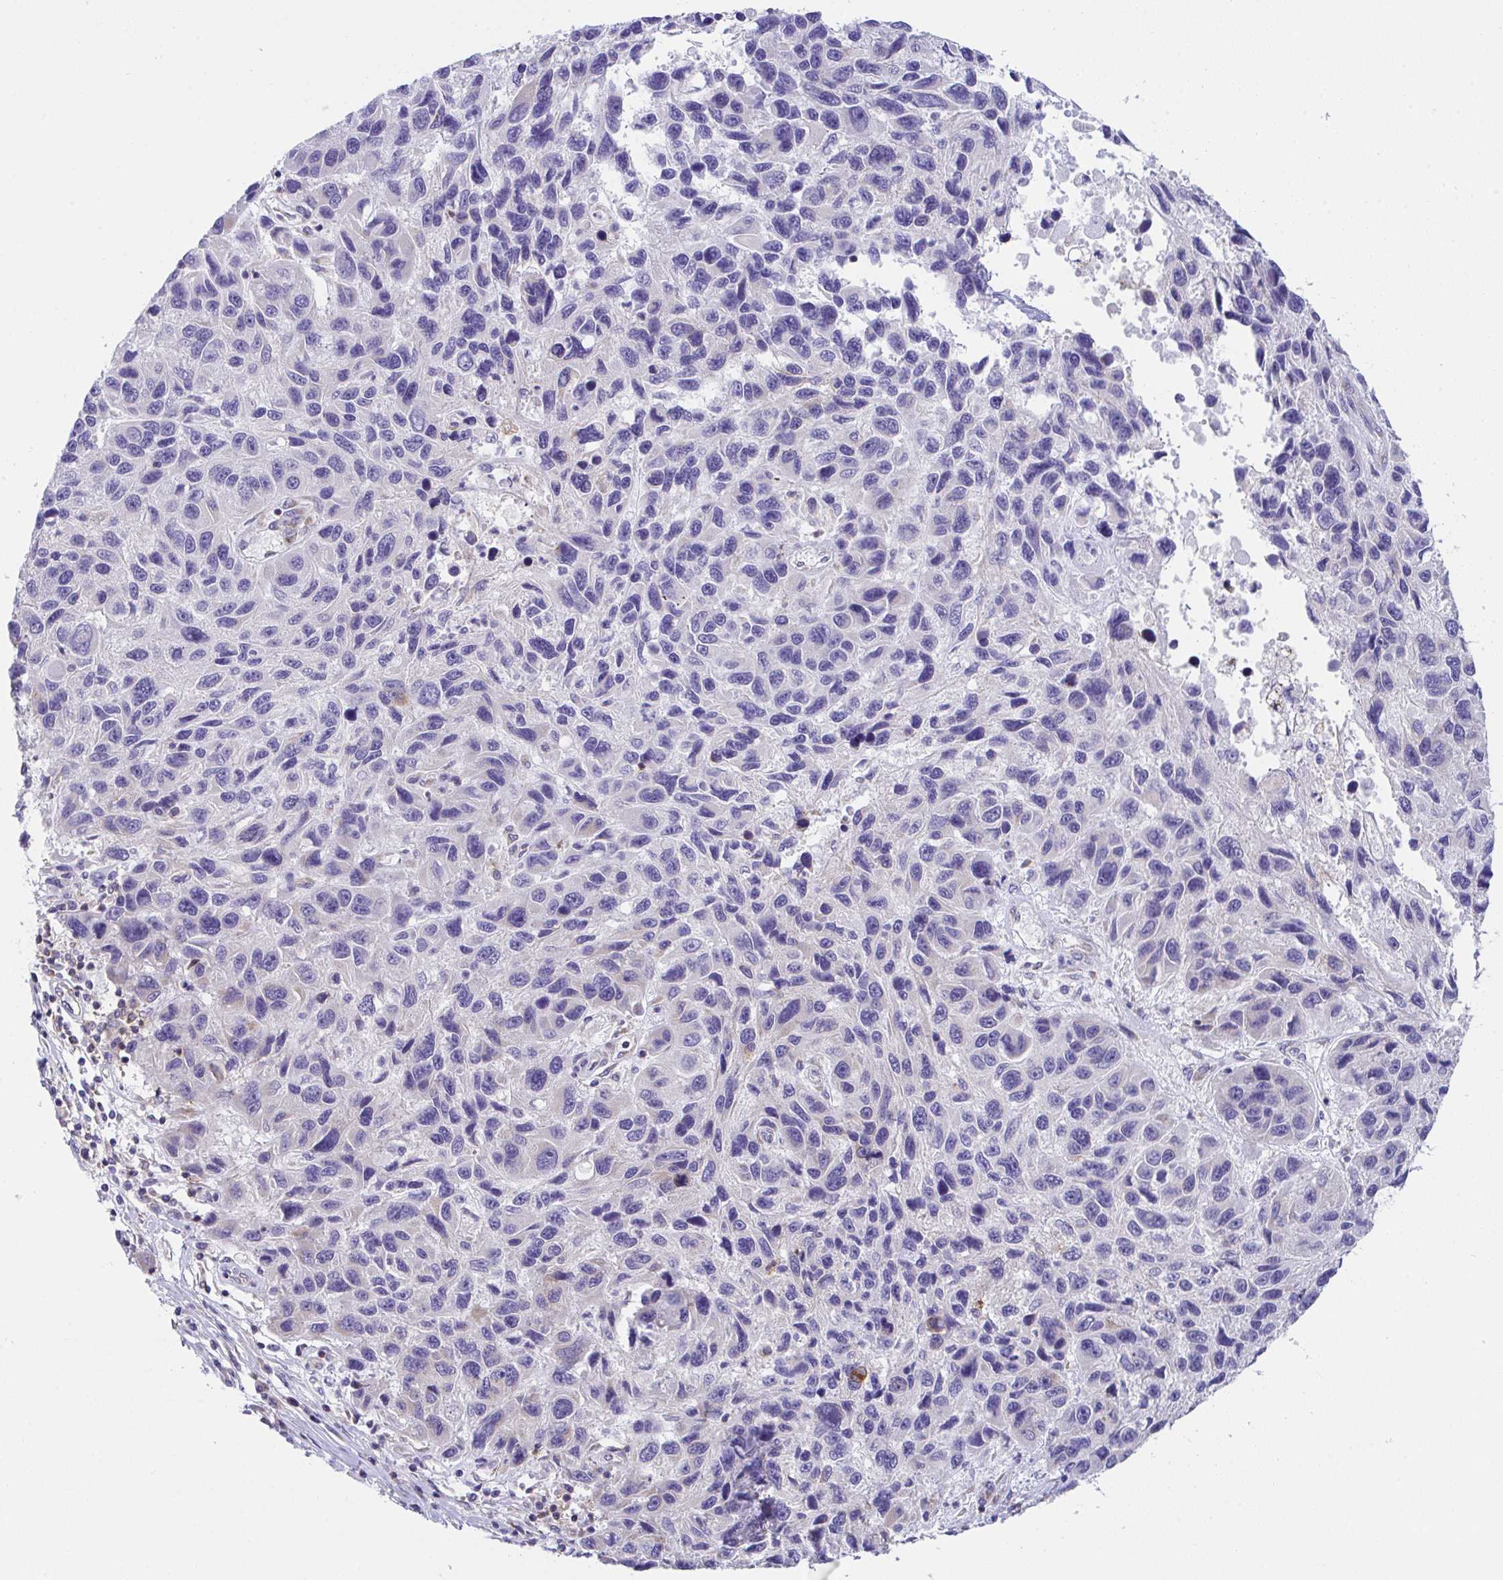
{"staining": {"intensity": "negative", "quantity": "none", "location": "none"}, "tissue": "melanoma", "cell_type": "Tumor cells", "image_type": "cancer", "snomed": [{"axis": "morphology", "description": "Malignant melanoma, NOS"}, {"axis": "topography", "description": "Skin"}], "caption": "This is an immunohistochemistry (IHC) photomicrograph of malignant melanoma. There is no staining in tumor cells.", "gene": "MIA3", "patient": {"sex": "male", "age": 53}}